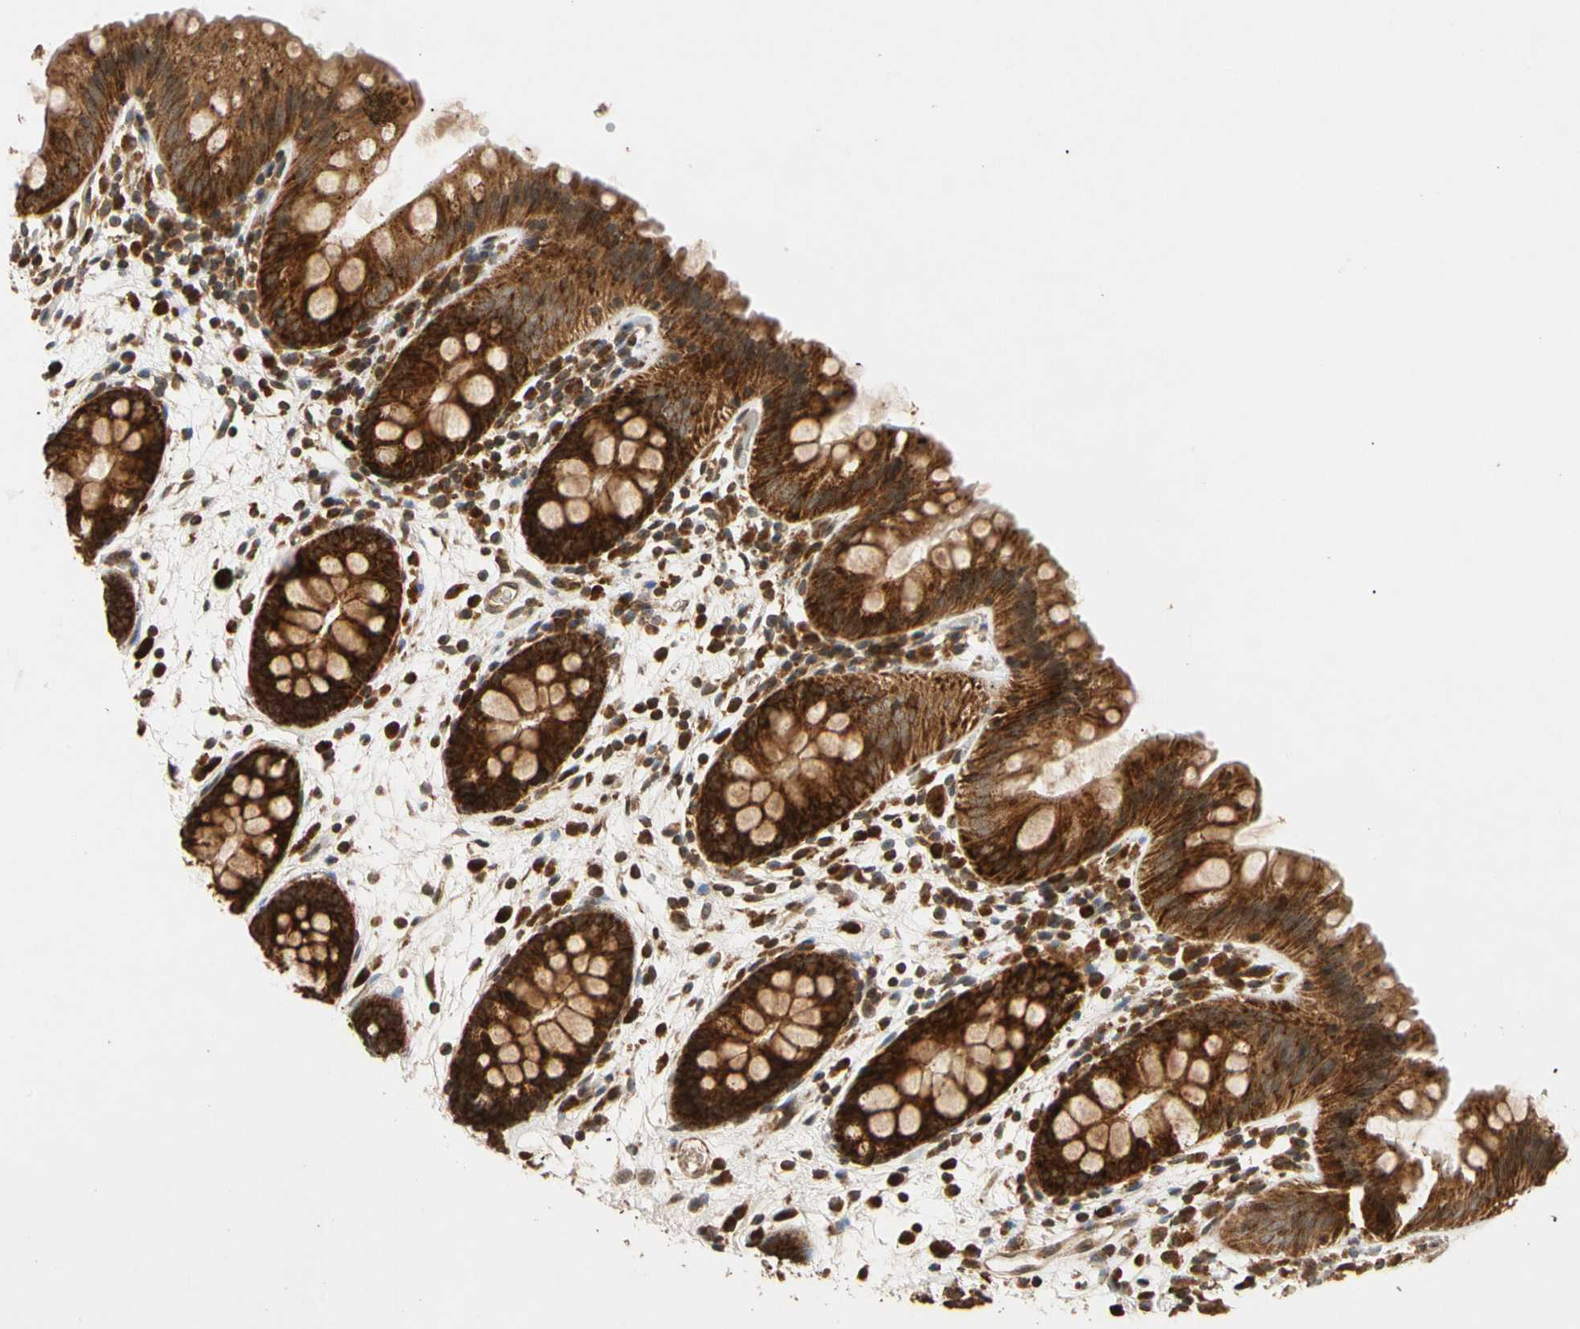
{"staining": {"intensity": "moderate", "quantity": ">75%", "location": "cytoplasmic/membranous"}, "tissue": "colon", "cell_type": "Endothelial cells", "image_type": "normal", "snomed": [{"axis": "morphology", "description": "Normal tissue, NOS"}, {"axis": "topography", "description": "Smooth muscle"}, {"axis": "topography", "description": "Colon"}], "caption": "Endothelial cells display moderate cytoplasmic/membranous expression in about >75% of cells in benign colon.", "gene": "MRPS22", "patient": {"sex": "male", "age": 67}}